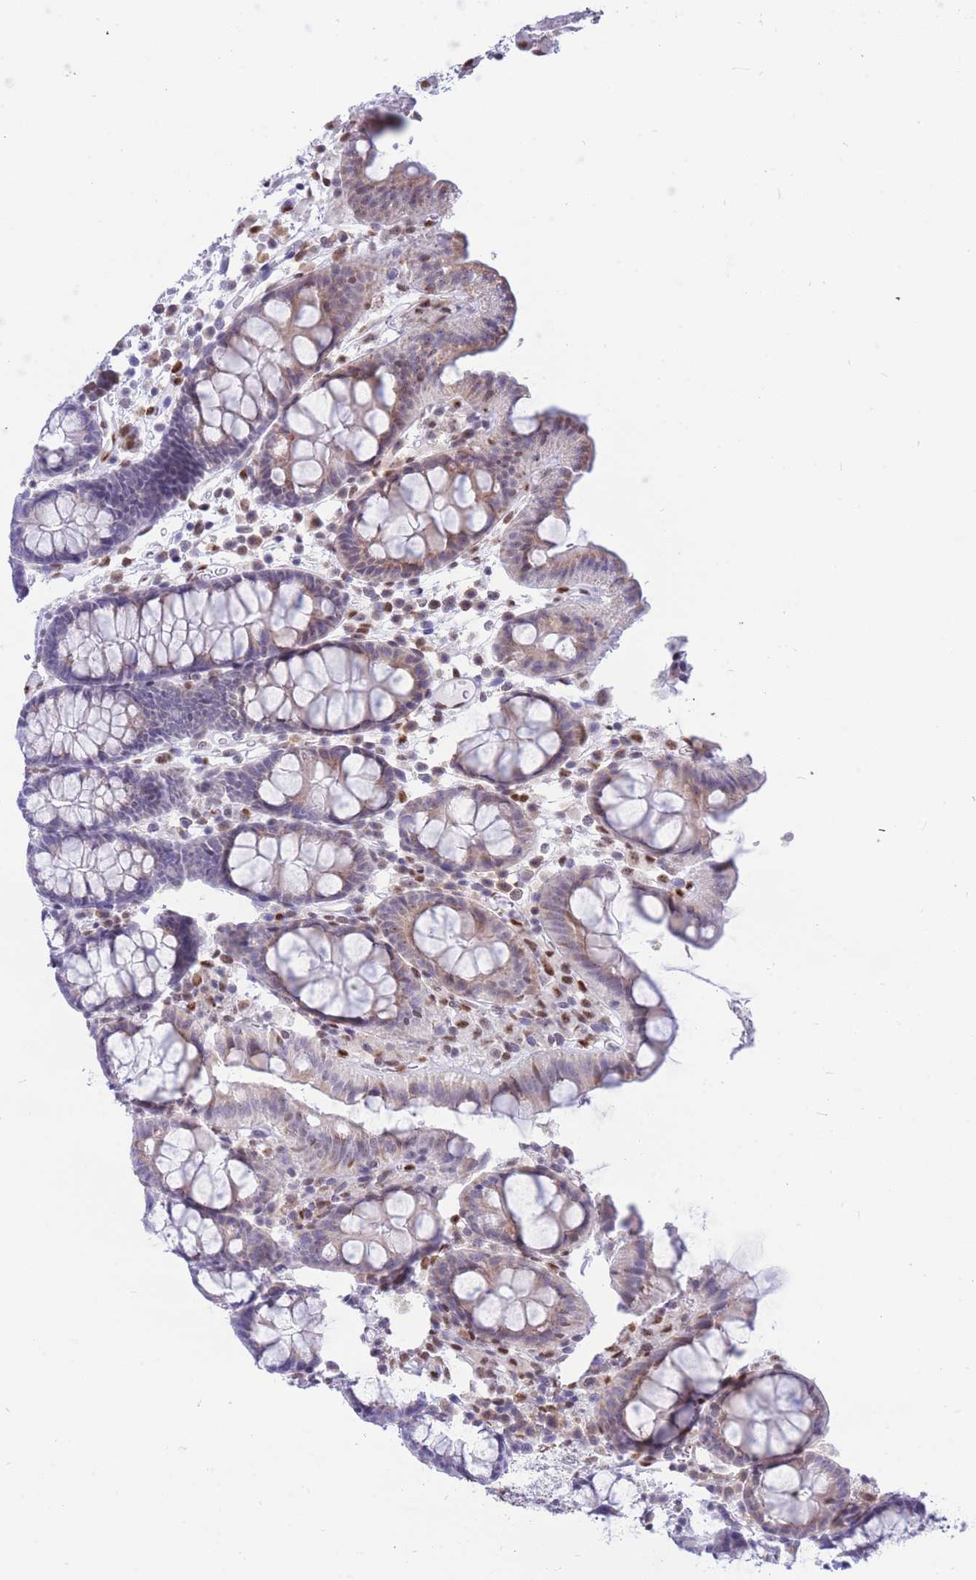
{"staining": {"intensity": "weak", "quantity": ">75%", "location": "nuclear"}, "tissue": "colon", "cell_type": "Endothelial cells", "image_type": "normal", "snomed": [{"axis": "morphology", "description": "Normal tissue, NOS"}, {"axis": "topography", "description": "Colon"}], "caption": "Endothelial cells display low levels of weak nuclear staining in about >75% of cells in normal human colon.", "gene": "FAM153A", "patient": {"sex": "male", "age": 75}}